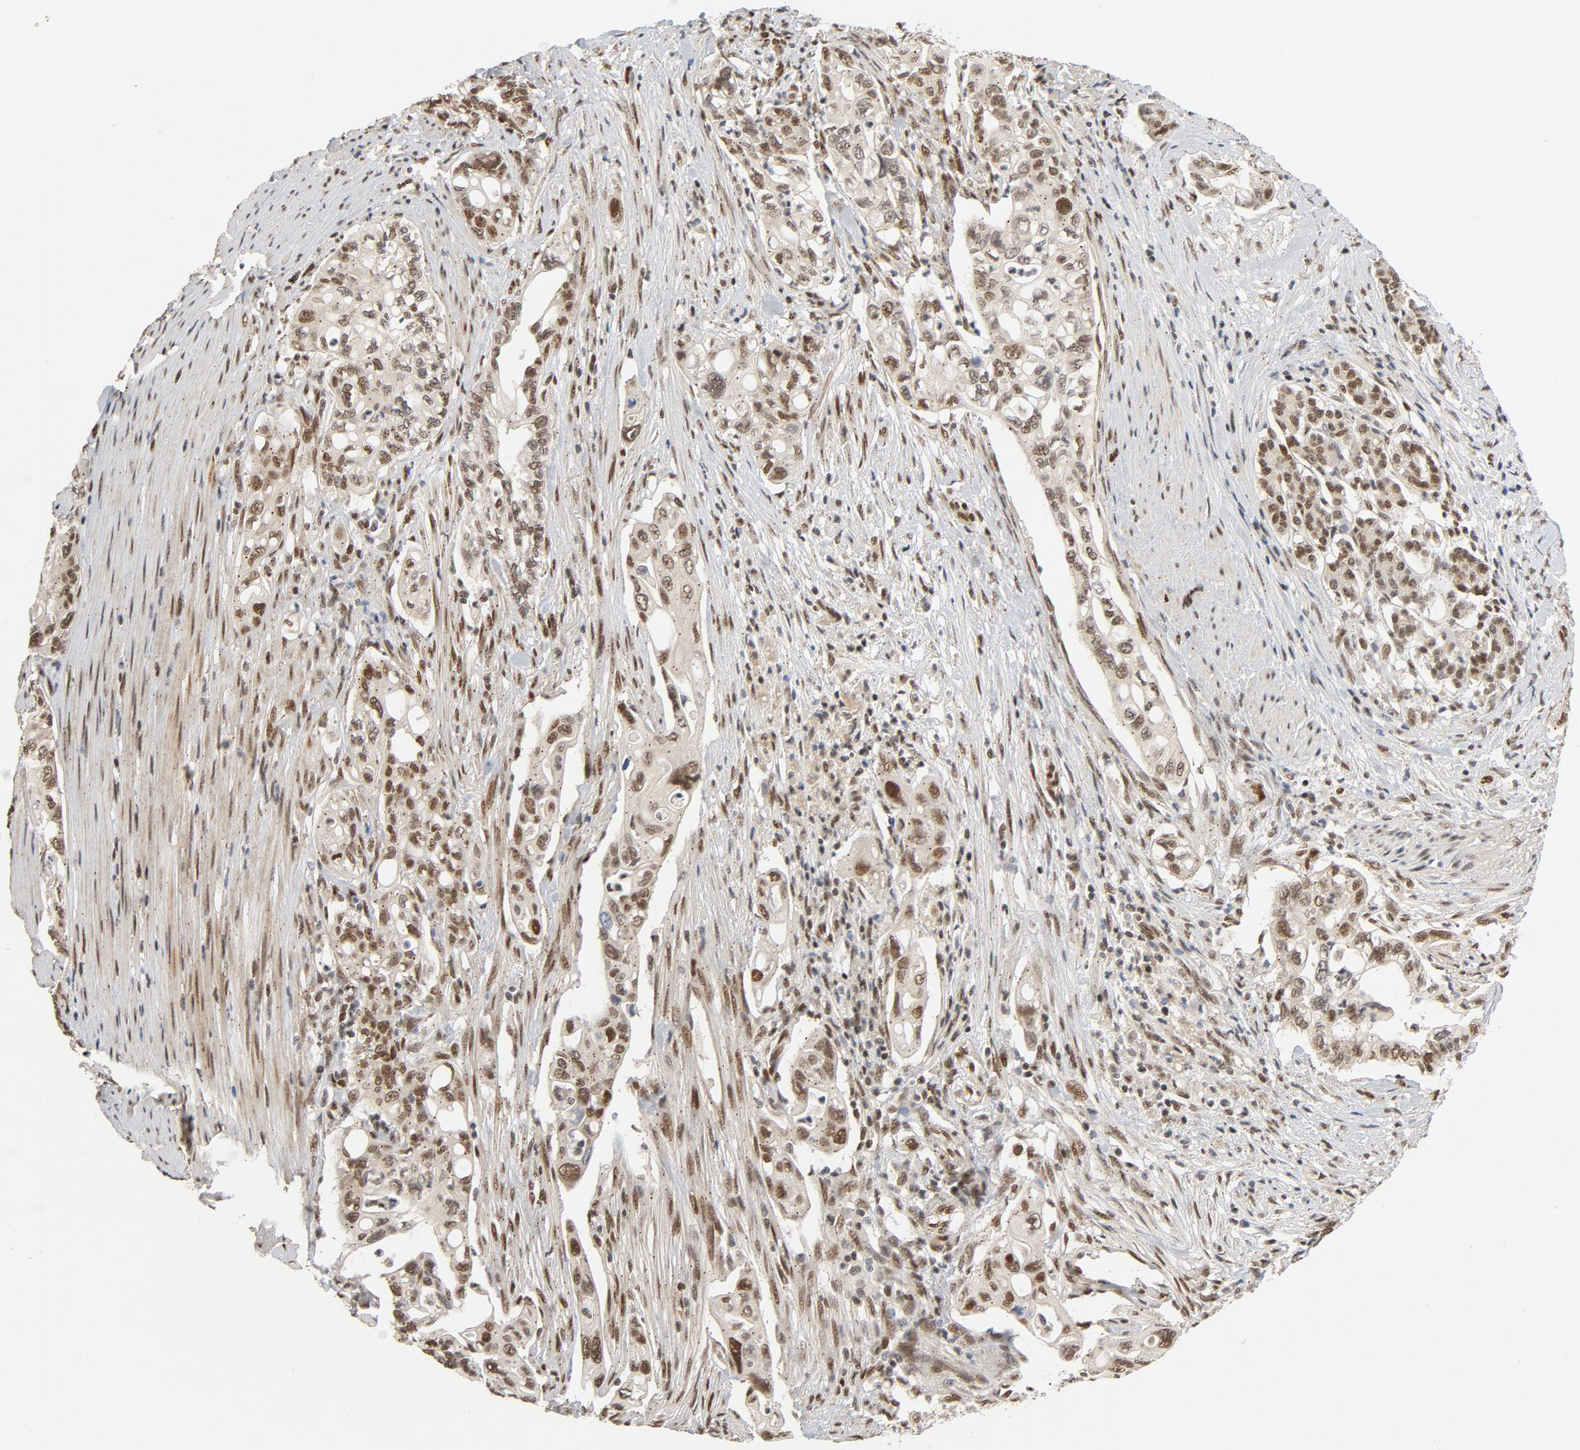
{"staining": {"intensity": "moderate", "quantity": ">75%", "location": "nuclear"}, "tissue": "pancreatic cancer", "cell_type": "Tumor cells", "image_type": "cancer", "snomed": [{"axis": "morphology", "description": "Normal tissue, NOS"}, {"axis": "topography", "description": "Pancreas"}], "caption": "About >75% of tumor cells in pancreatic cancer display moderate nuclear protein staining as visualized by brown immunohistochemical staining.", "gene": "SMARCD1", "patient": {"sex": "male", "age": 42}}